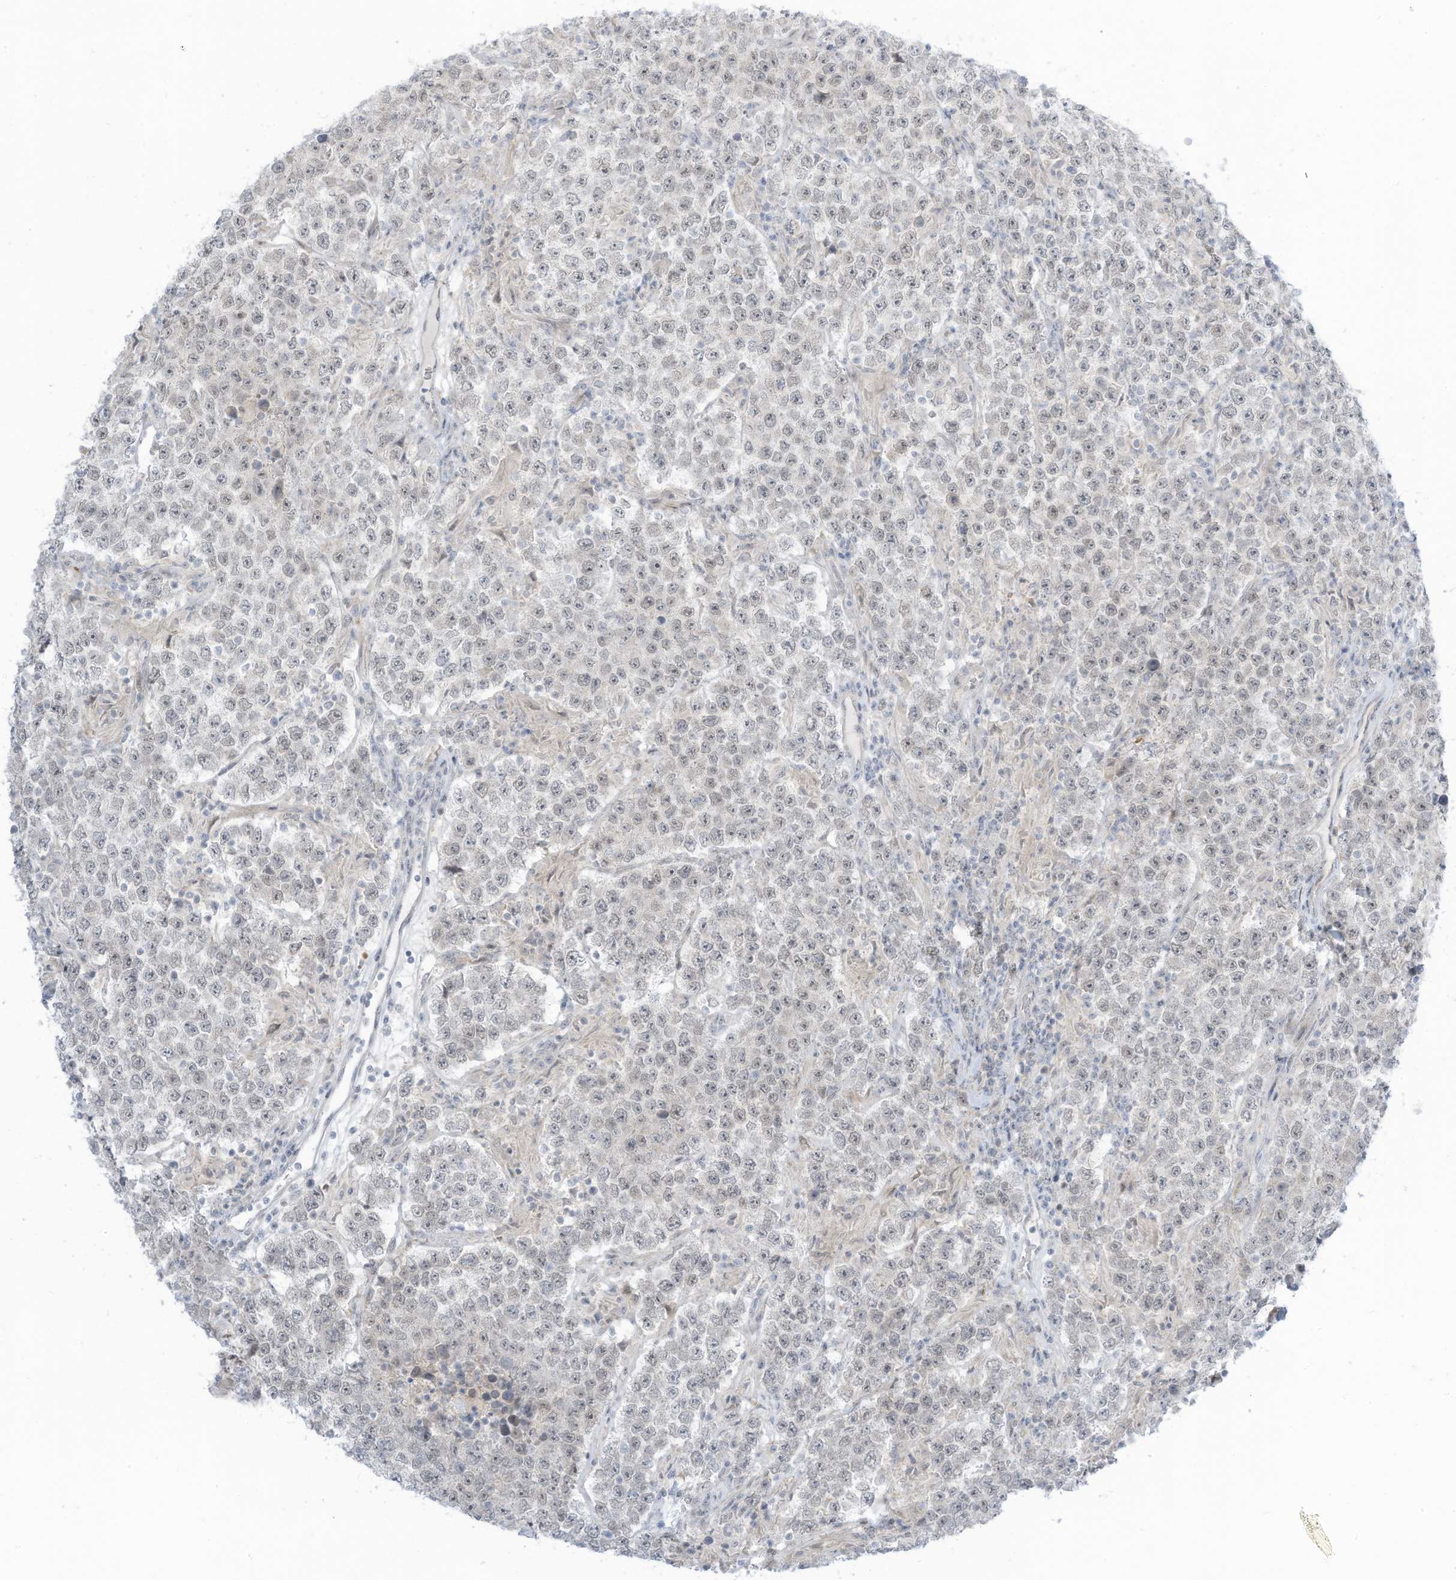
{"staining": {"intensity": "weak", "quantity": ">75%", "location": "nuclear"}, "tissue": "testis cancer", "cell_type": "Tumor cells", "image_type": "cancer", "snomed": [{"axis": "morphology", "description": "Normal tissue, NOS"}, {"axis": "morphology", "description": "Urothelial carcinoma, High grade"}, {"axis": "morphology", "description": "Seminoma, NOS"}, {"axis": "morphology", "description": "Carcinoma, Embryonal, NOS"}, {"axis": "topography", "description": "Urinary bladder"}, {"axis": "topography", "description": "Testis"}], "caption": "Immunohistochemical staining of testis high-grade urothelial carcinoma shows low levels of weak nuclear protein positivity in approximately >75% of tumor cells. Nuclei are stained in blue.", "gene": "ASPRV1", "patient": {"sex": "male", "age": 41}}